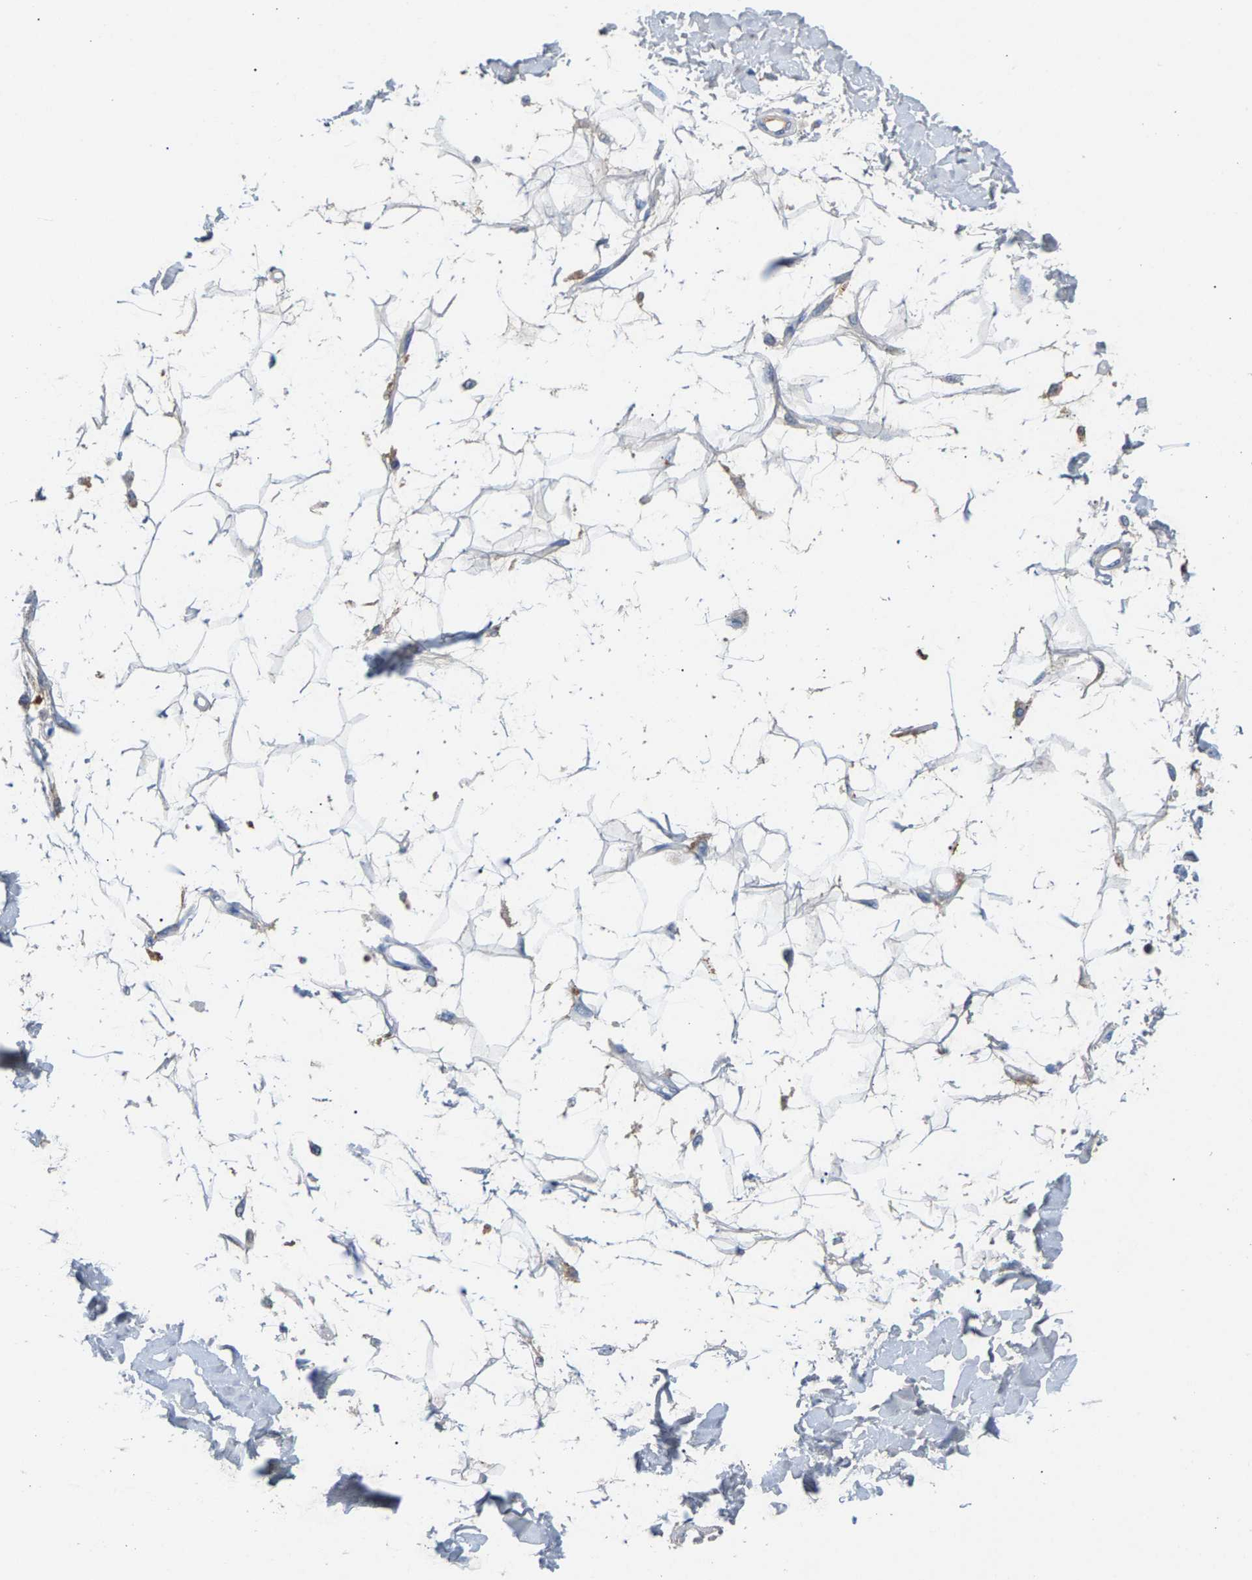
{"staining": {"intensity": "negative", "quantity": "none", "location": "none"}, "tissue": "adipose tissue", "cell_type": "Adipocytes", "image_type": "normal", "snomed": [{"axis": "morphology", "description": "Squamous cell carcinoma, NOS"}, {"axis": "topography", "description": "Skin"}], "caption": "An image of adipose tissue stained for a protein demonstrates no brown staining in adipocytes. Nuclei are stained in blue.", "gene": "APOH", "patient": {"sex": "male", "age": 83}}